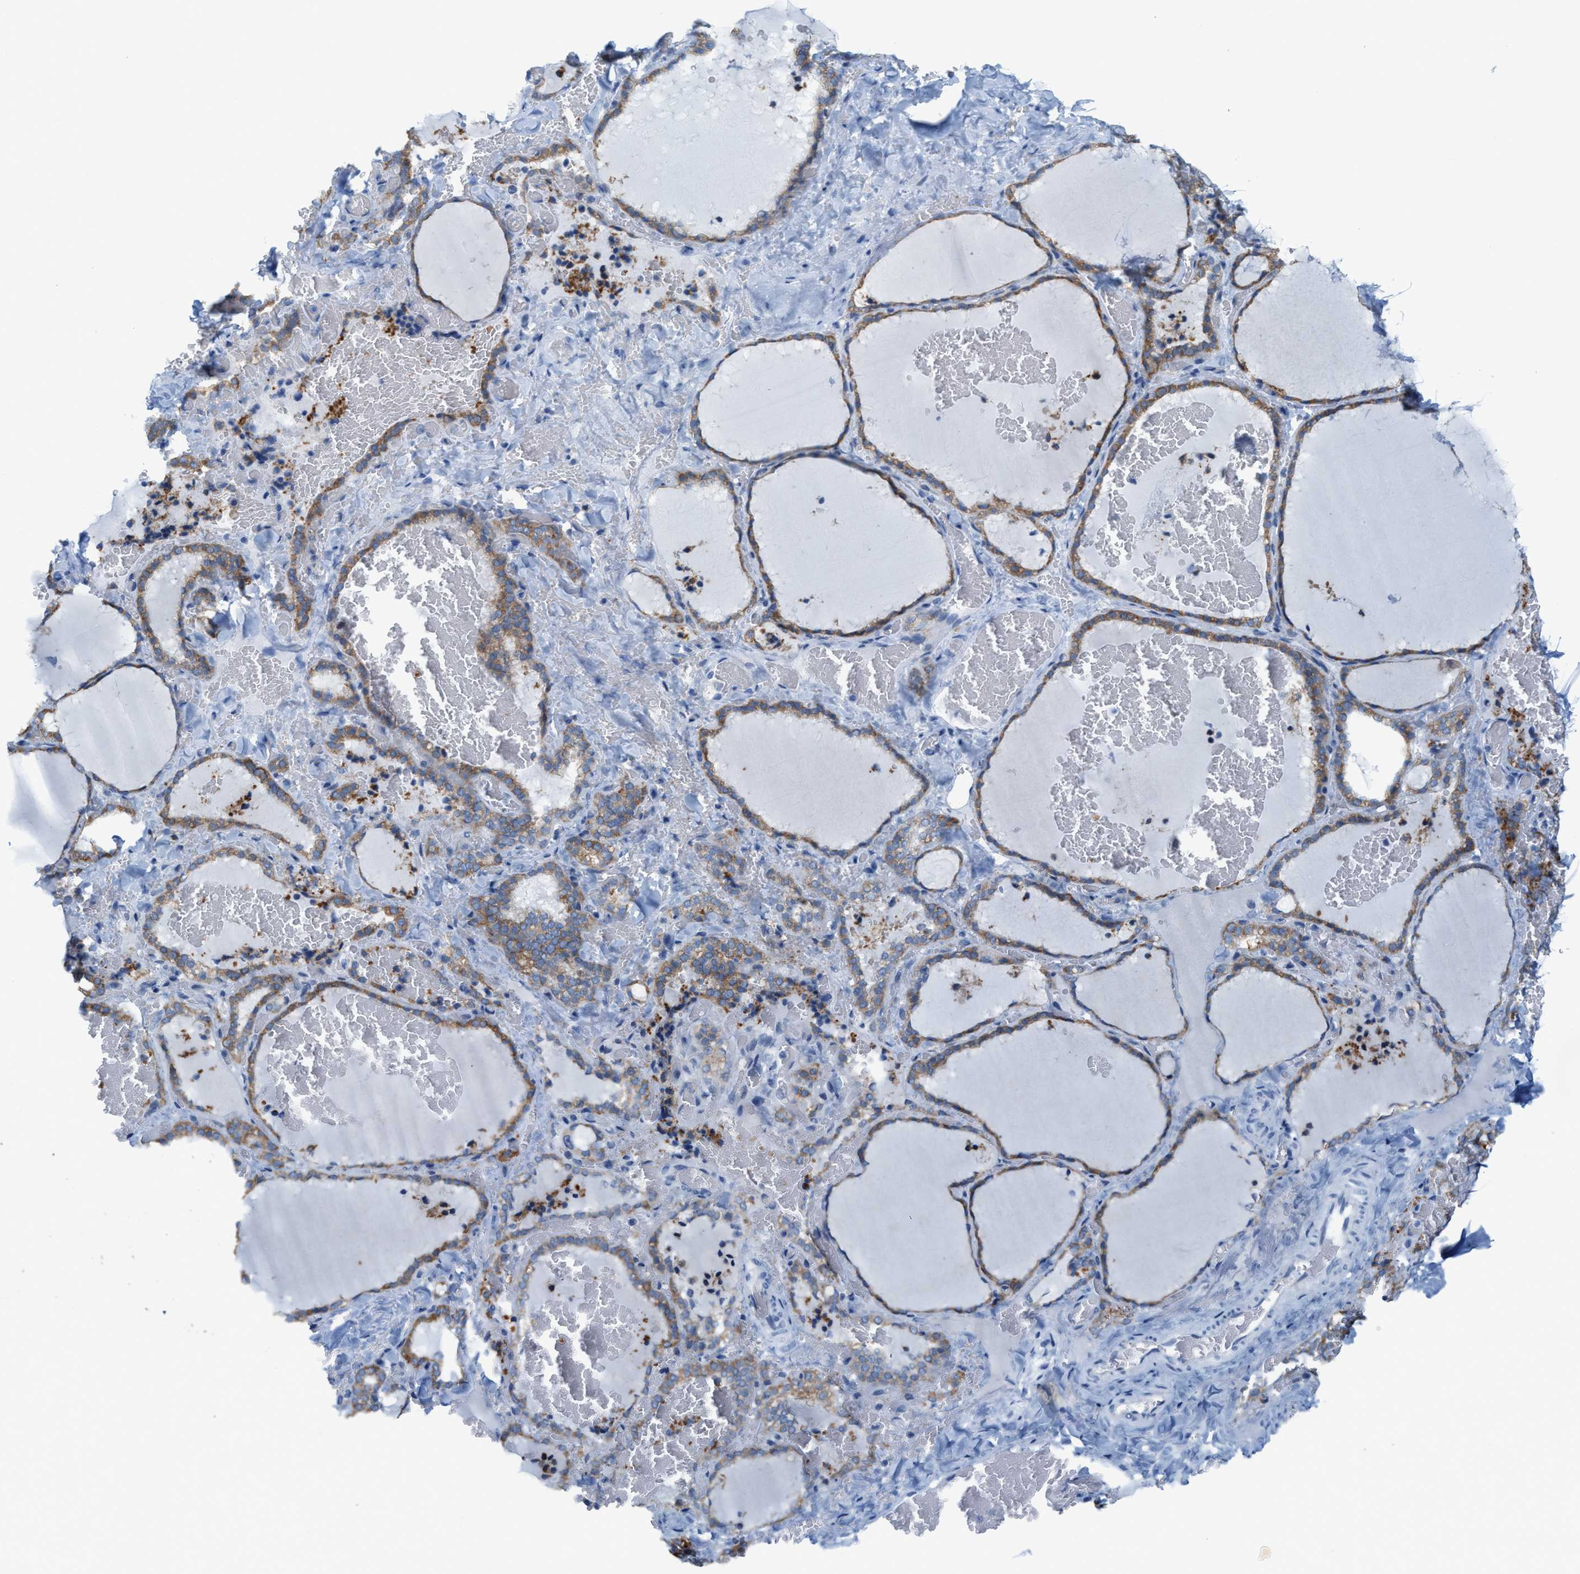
{"staining": {"intensity": "moderate", "quantity": ">75%", "location": "cytoplasmic/membranous"}, "tissue": "thyroid gland", "cell_type": "Glandular cells", "image_type": "normal", "snomed": [{"axis": "morphology", "description": "Normal tissue, NOS"}, {"axis": "topography", "description": "Thyroid gland"}], "caption": "A photomicrograph of thyroid gland stained for a protein demonstrates moderate cytoplasmic/membranous brown staining in glandular cells.", "gene": "KIFC3", "patient": {"sex": "female", "age": 22}}